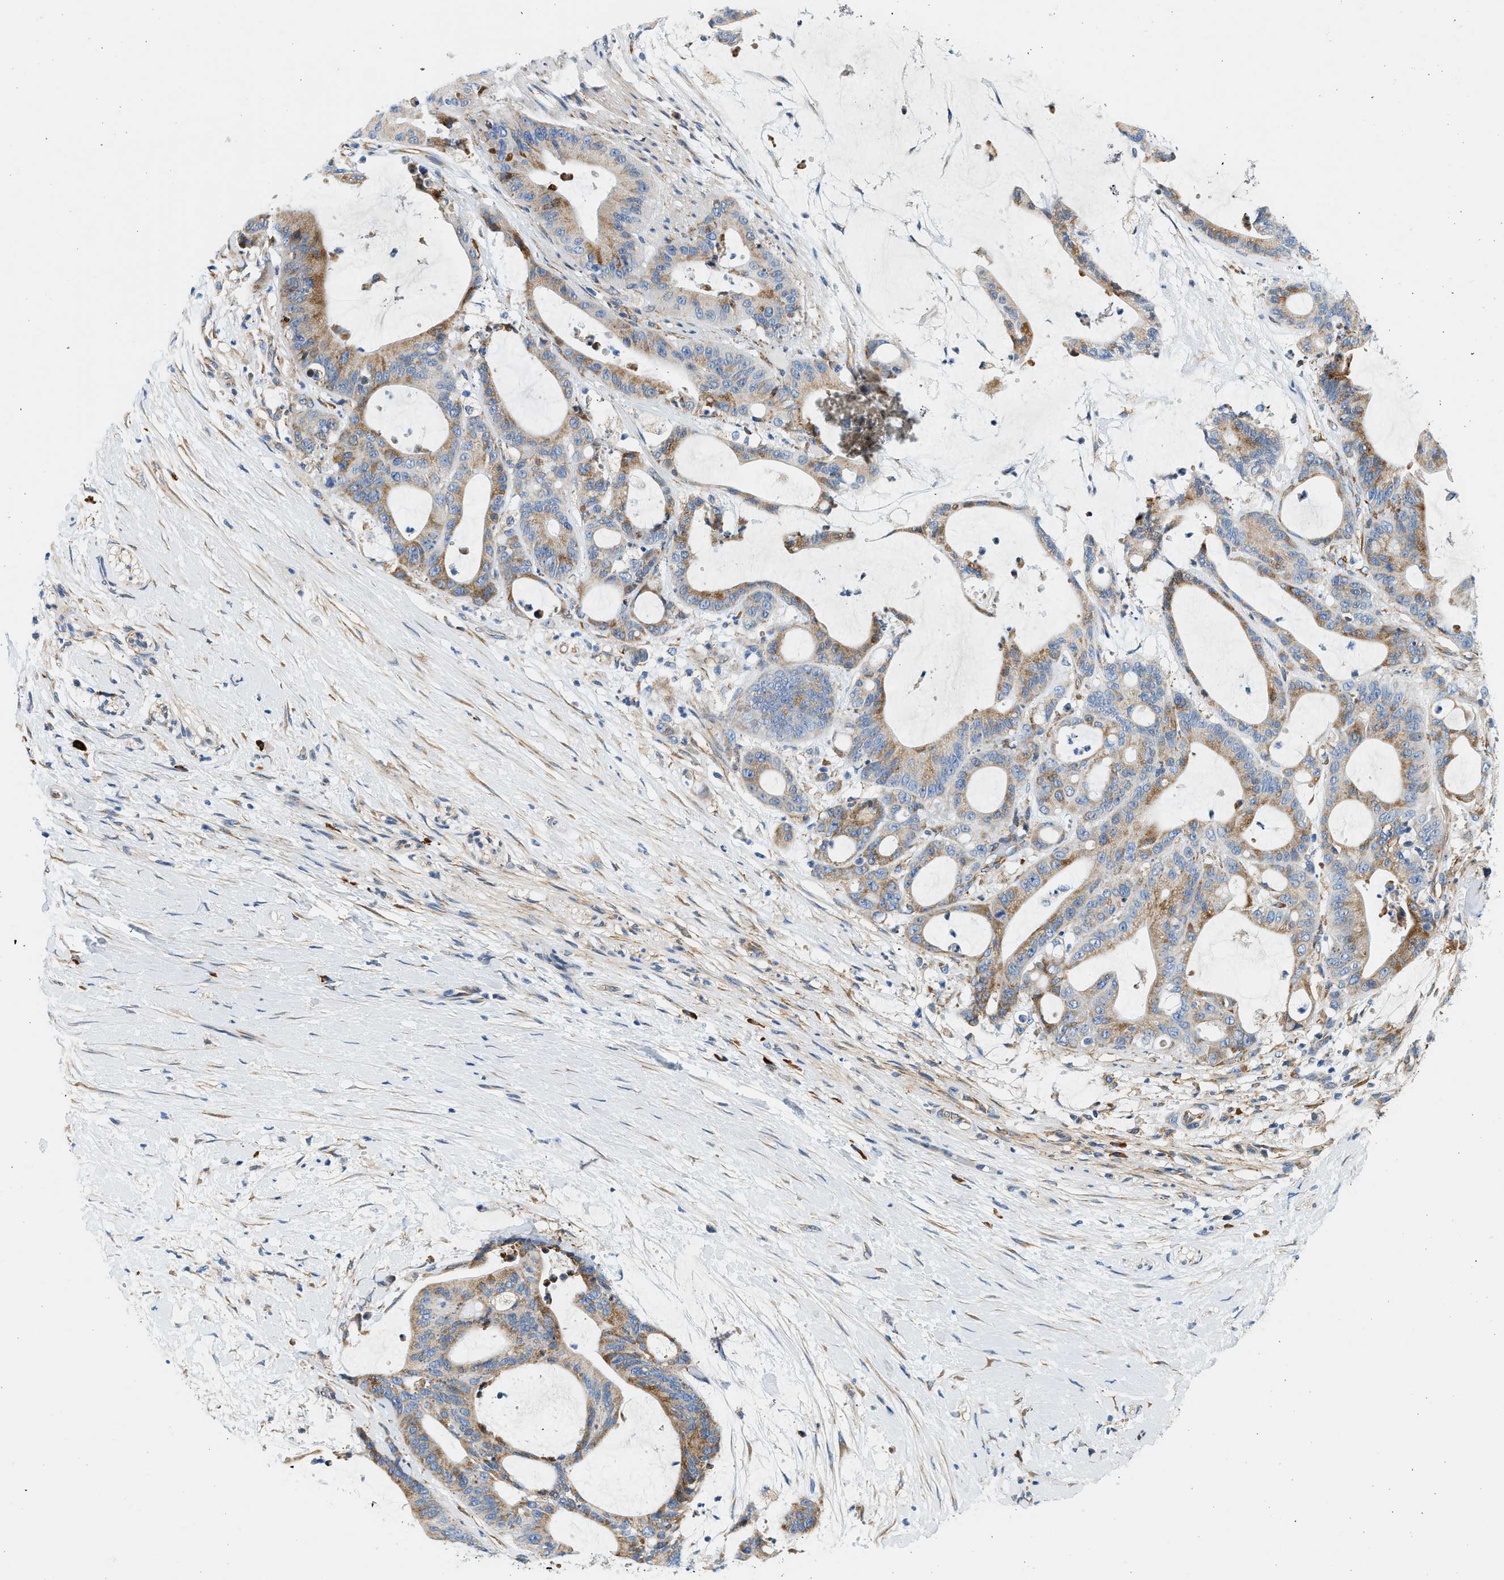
{"staining": {"intensity": "moderate", "quantity": "25%-75%", "location": "cytoplasmic/membranous"}, "tissue": "liver cancer", "cell_type": "Tumor cells", "image_type": "cancer", "snomed": [{"axis": "morphology", "description": "Cholangiocarcinoma"}, {"axis": "topography", "description": "Liver"}], "caption": "IHC (DAB (3,3'-diaminobenzidine)) staining of liver cancer (cholangiocarcinoma) displays moderate cytoplasmic/membranous protein positivity in about 25%-75% of tumor cells.", "gene": "CNTN6", "patient": {"sex": "female", "age": 73}}